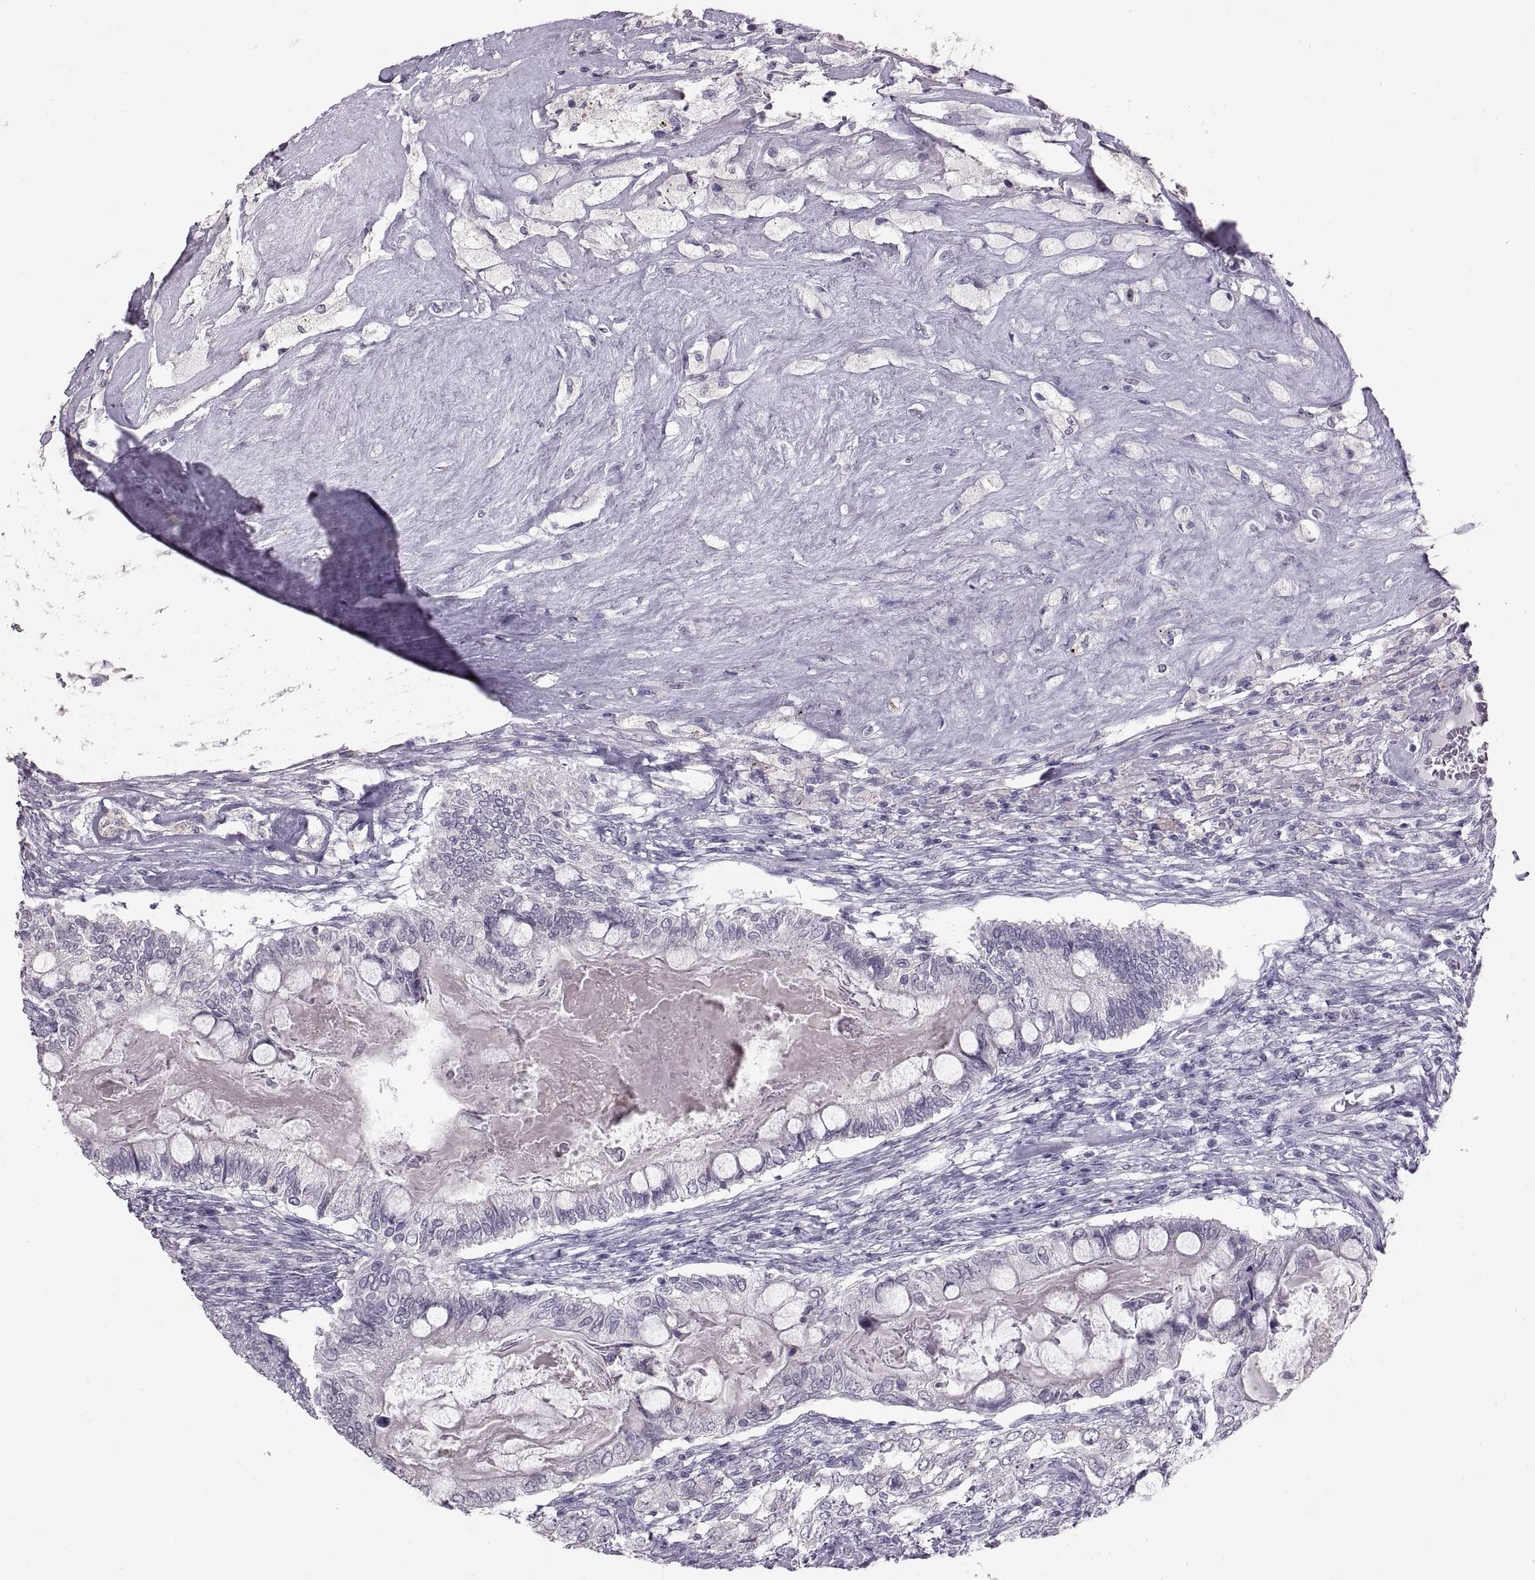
{"staining": {"intensity": "negative", "quantity": "none", "location": "none"}, "tissue": "testis cancer", "cell_type": "Tumor cells", "image_type": "cancer", "snomed": [{"axis": "morphology", "description": "Seminoma, NOS"}, {"axis": "morphology", "description": "Carcinoma, Embryonal, NOS"}, {"axis": "topography", "description": "Testis"}], "caption": "This is an immunohistochemistry photomicrograph of human testis cancer (embryonal carcinoma). There is no staining in tumor cells.", "gene": "SPACDR", "patient": {"sex": "male", "age": 41}}